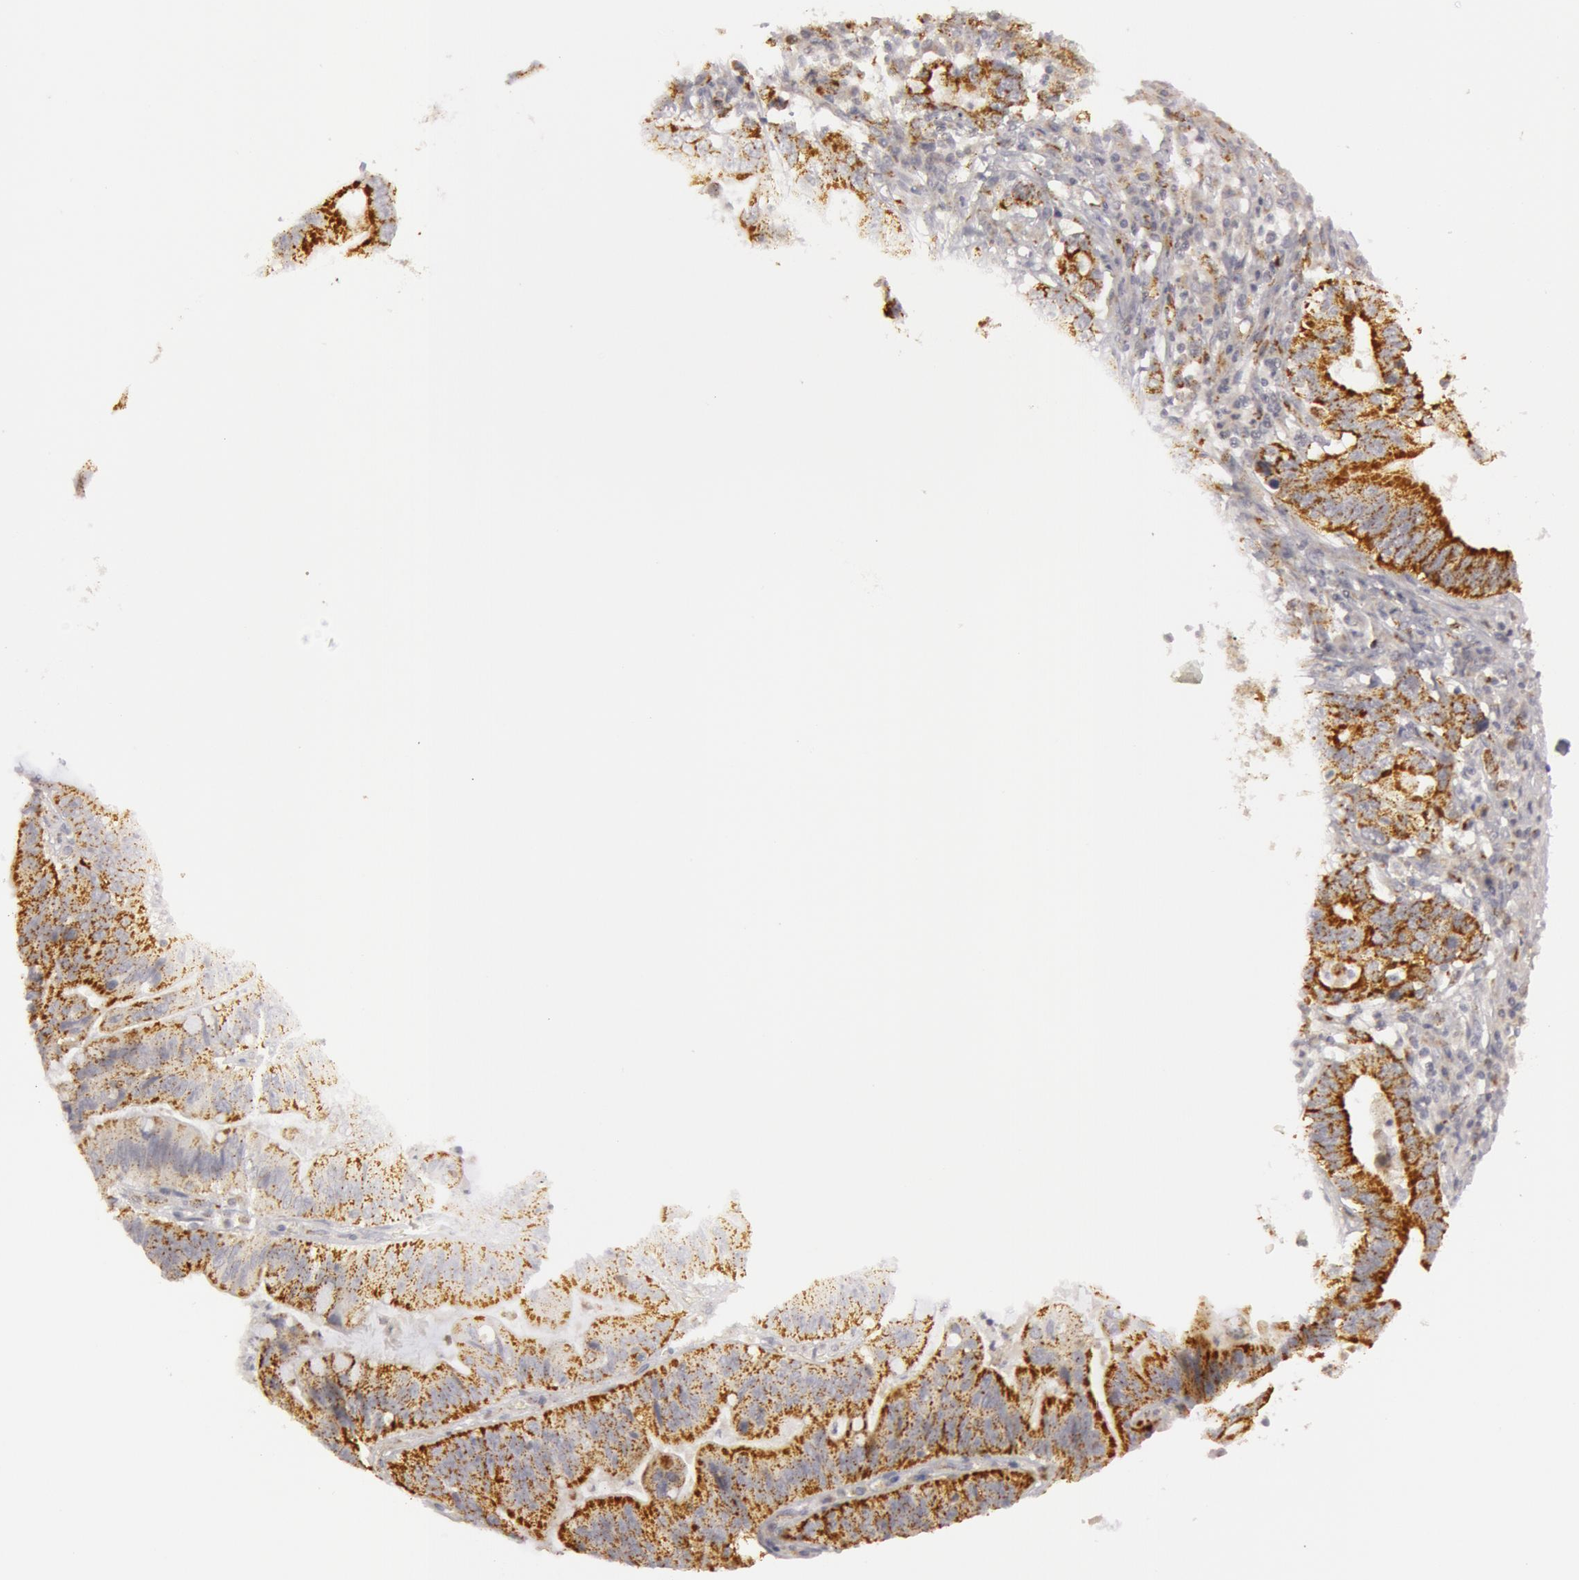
{"staining": {"intensity": "moderate", "quantity": ">75%", "location": "cytoplasmic/membranous"}, "tissue": "stomach cancer", "cell_type": "Tumor cells", "image_type": "cancer", "snomed": [{"axis": "morphology", "description": "Adenocarcinoma, NOS"}, {"axis": "topography", "description": "Stomach, upper"}], "caption": "Immunohistochemistry (IHC) photomicrograph of neoplastic tissue: stomach cancer stained using IHC displays medium levels of moderate protein expression localized specifically in the cytoplasmic/membranous of tumor cells, appearing as a cytoplasmic/membranous brown color.", "gene": "C7", "patient": {"sex": "male", "age": 63}}